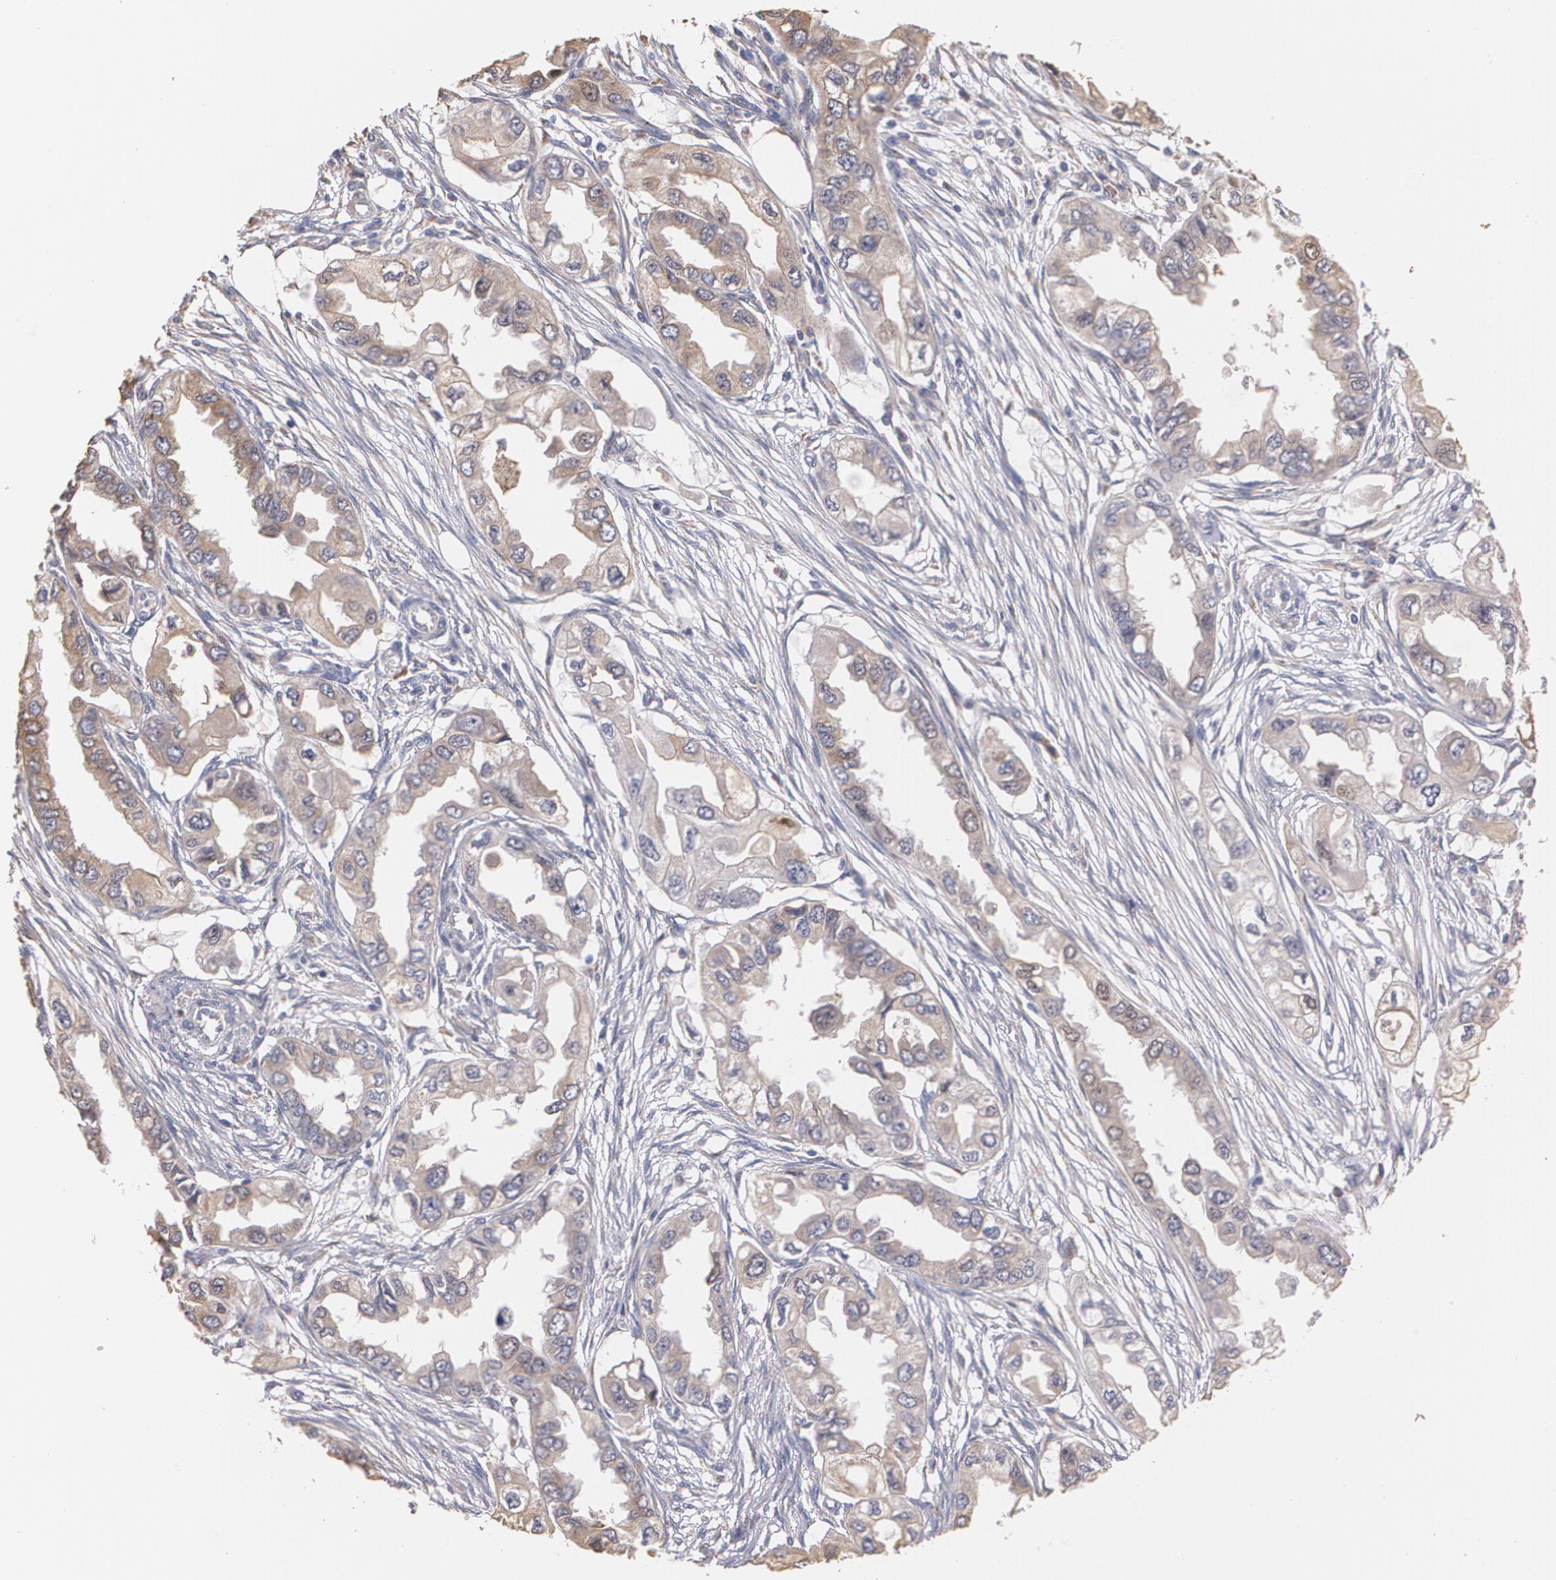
{"staining": {"intensity": "weak", "quantity": ">75%", "location": "cytoplasmic/membranous"}, "tissue": "endometrial cancer", "cell_type": "Tumor cells", "image_type": "cancer", "snomed": [{"axis": "morphology", "description": "Adenocarcinoma, NOS"}, {"axis": "topography", "description": "Endometrium"}], "caption": "Immunohistochemistry (IHC) (DAB (3,3'-diaminobenzidine)) staining of human adenocarcinoma (endometrial) displays weak cytoplasmic/membranous protein expression in about >75% of tumor cells.", "gene": "ATF3", "patient": {"sex": "female", "age": 67}}